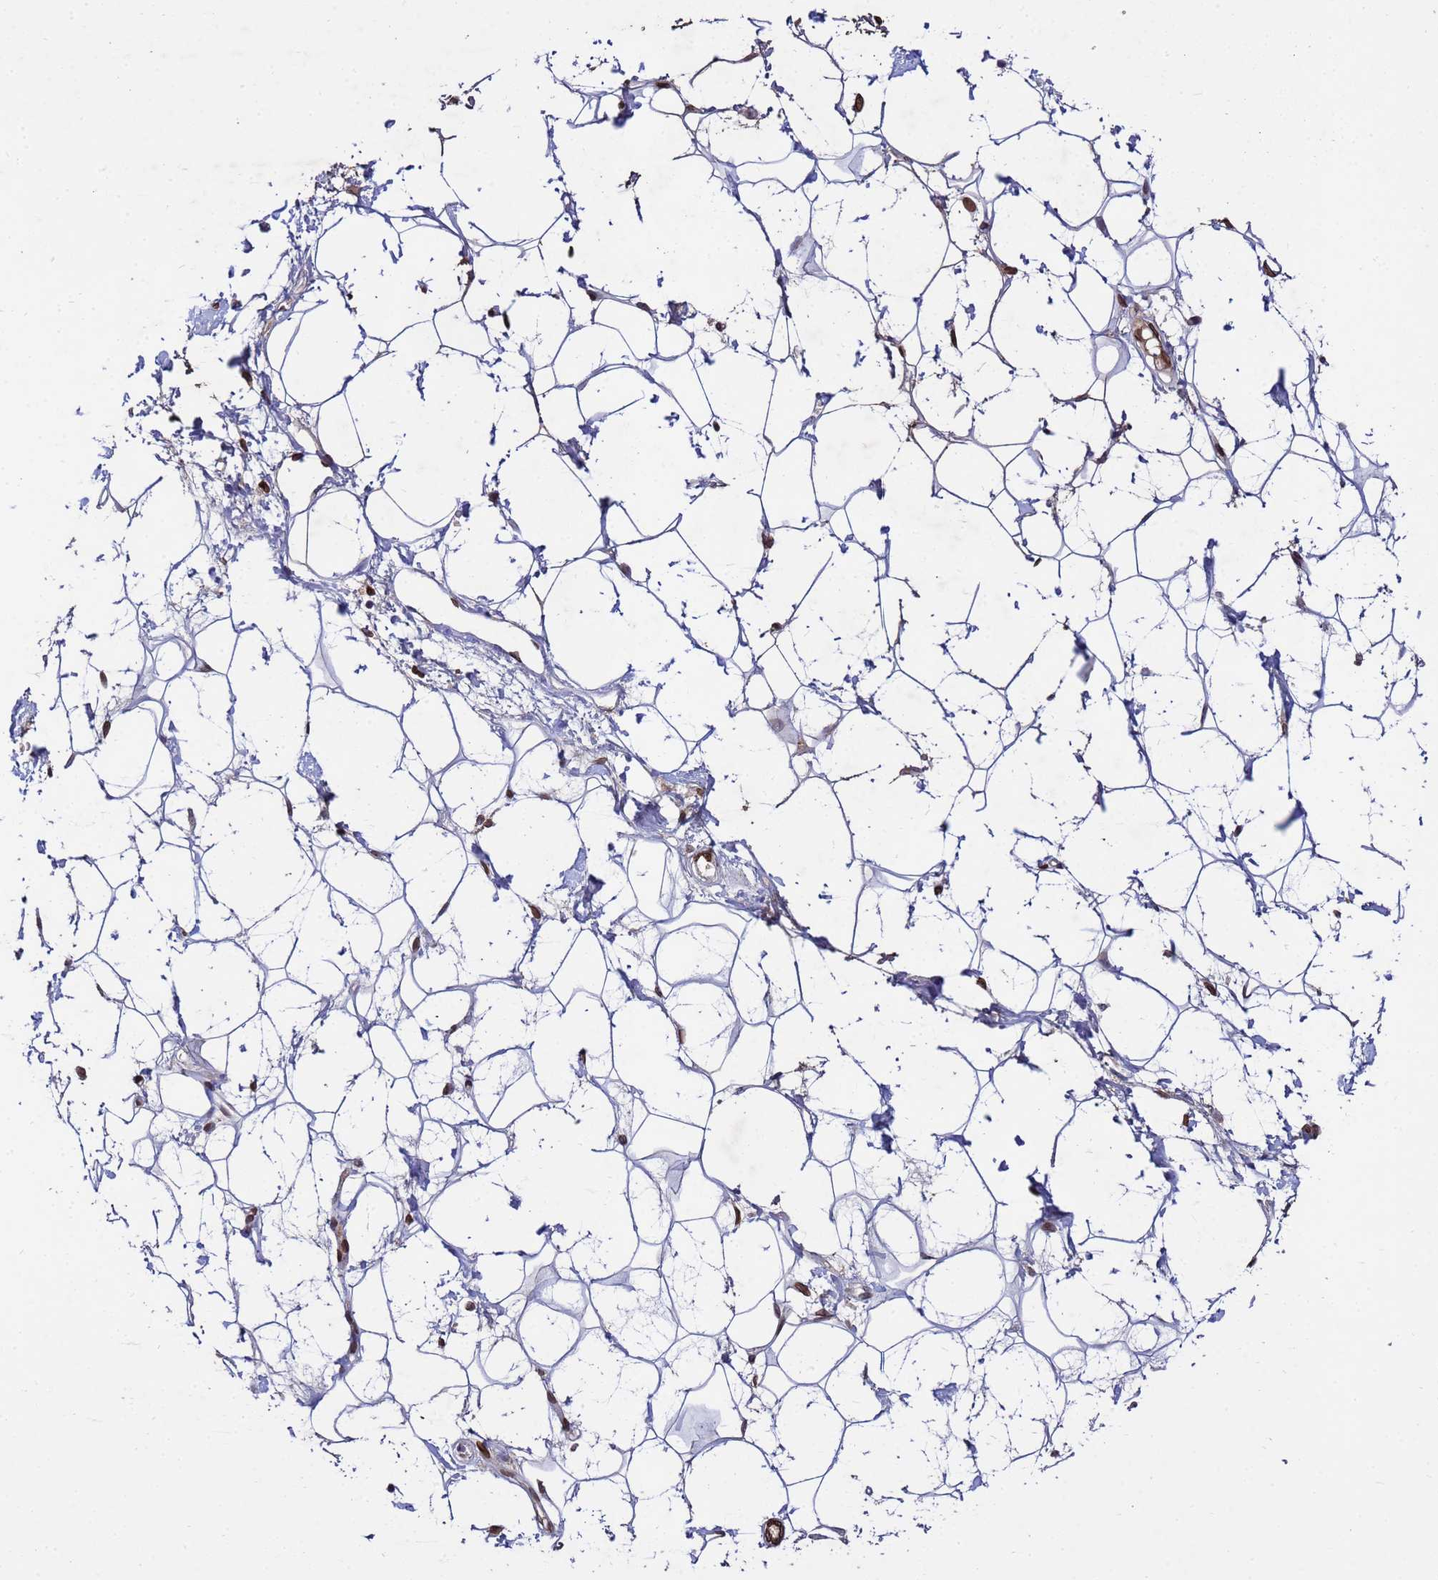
{"staining": {"intensity": "weak", "quantity": "<25%", "location": "nuclear"}, "tissue": "adipose tissue", "cell_type": "Adipocytes", "image_type": "normal", "snomed": [{"axis": "morphology", "description": "Normal tissue, NOS"}, {"axis": "topography", "description": "Breast"}], "caption": "Adipocytes show no significant protein expression in normal adipose tissue. (Brightfield microscopy of DAB (3,3'-diaminobenzidine) immunohistochemistry (IHC) at high magnification).", "gene": "GPR135", "patient": {"sex": "female", "age": 26}}